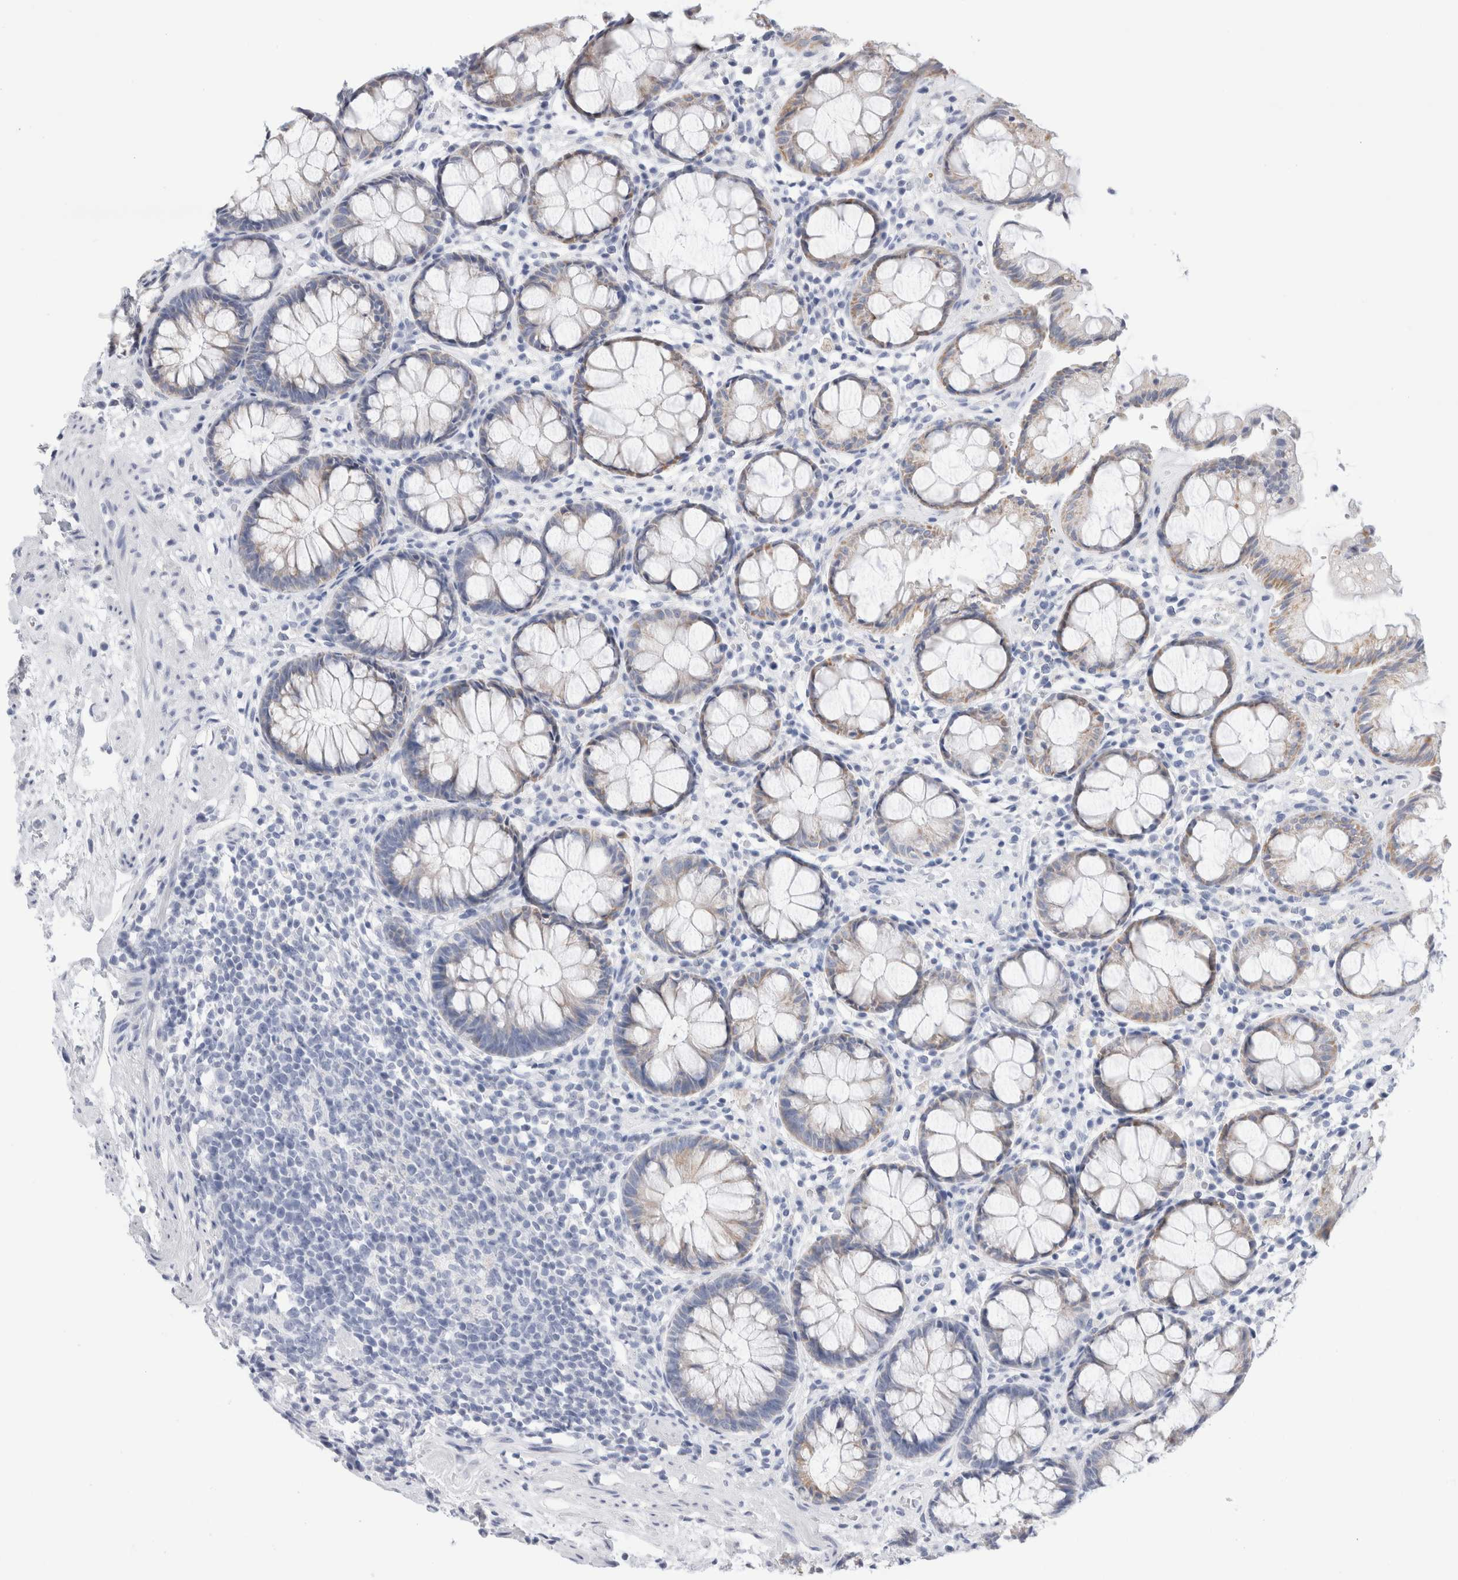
{"staining": {"intensity": "weak", "quantity": "<25%", "location": "cytoplasmic/membranous"}, "tissue": "rectum", "cell_type": "Glandular cells", "image_type": "normal", "snomed": [{"axis": "morphology", "description": "Normal tissue, NOS"}, {"axis": "topography", "description": "Rectum"}], "caption": "Immunohistochemical staining of unremarkable rectum demonstrates no significant positivity in glandular cells. (Brightfield microscopy of DAB immunohistochemistry (IHC) at high magnification).", "gene": "ECHDC2", "patient": {"sex": "male", "age": 64}}